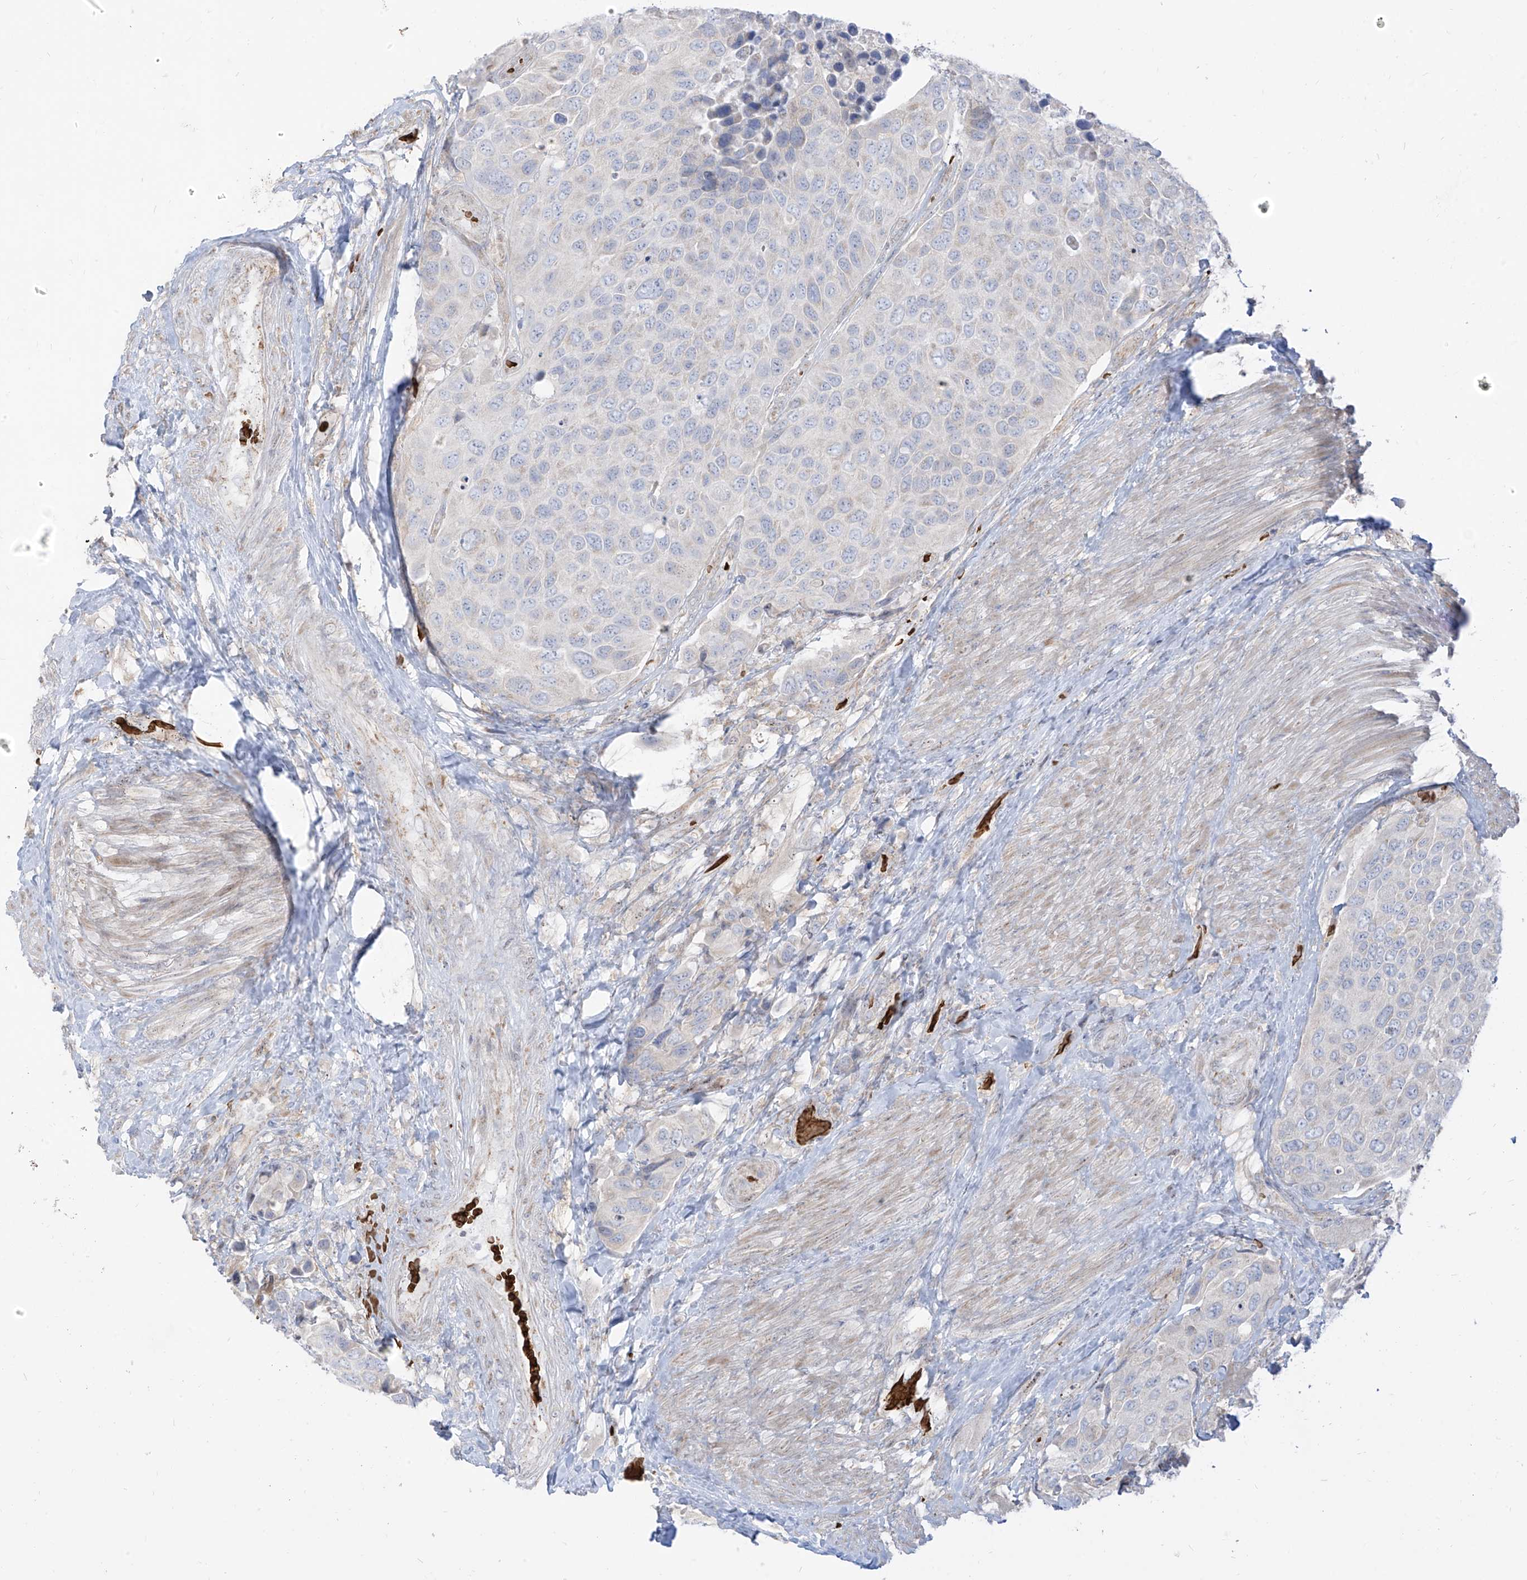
{"staining": {"intensity": "negative", "quantity": "none", "location": "none"}, "tissue": "urothelial cancer", "cell_type": "Tumor cells", "image_type": "cancer", "snomed": [{"axis": "morphology", "description": "Urothelial carcinoma, High grade"}, {"axis": "topography", "description": "Urinary bladder"}], "caption": "Immunohistochemical staining of high-grade urothelial carcinoma demonstrates no significant staining in tumor cells.", "gene": "ARHGEF40", "patient": {"sex": "male", "age": 74}}